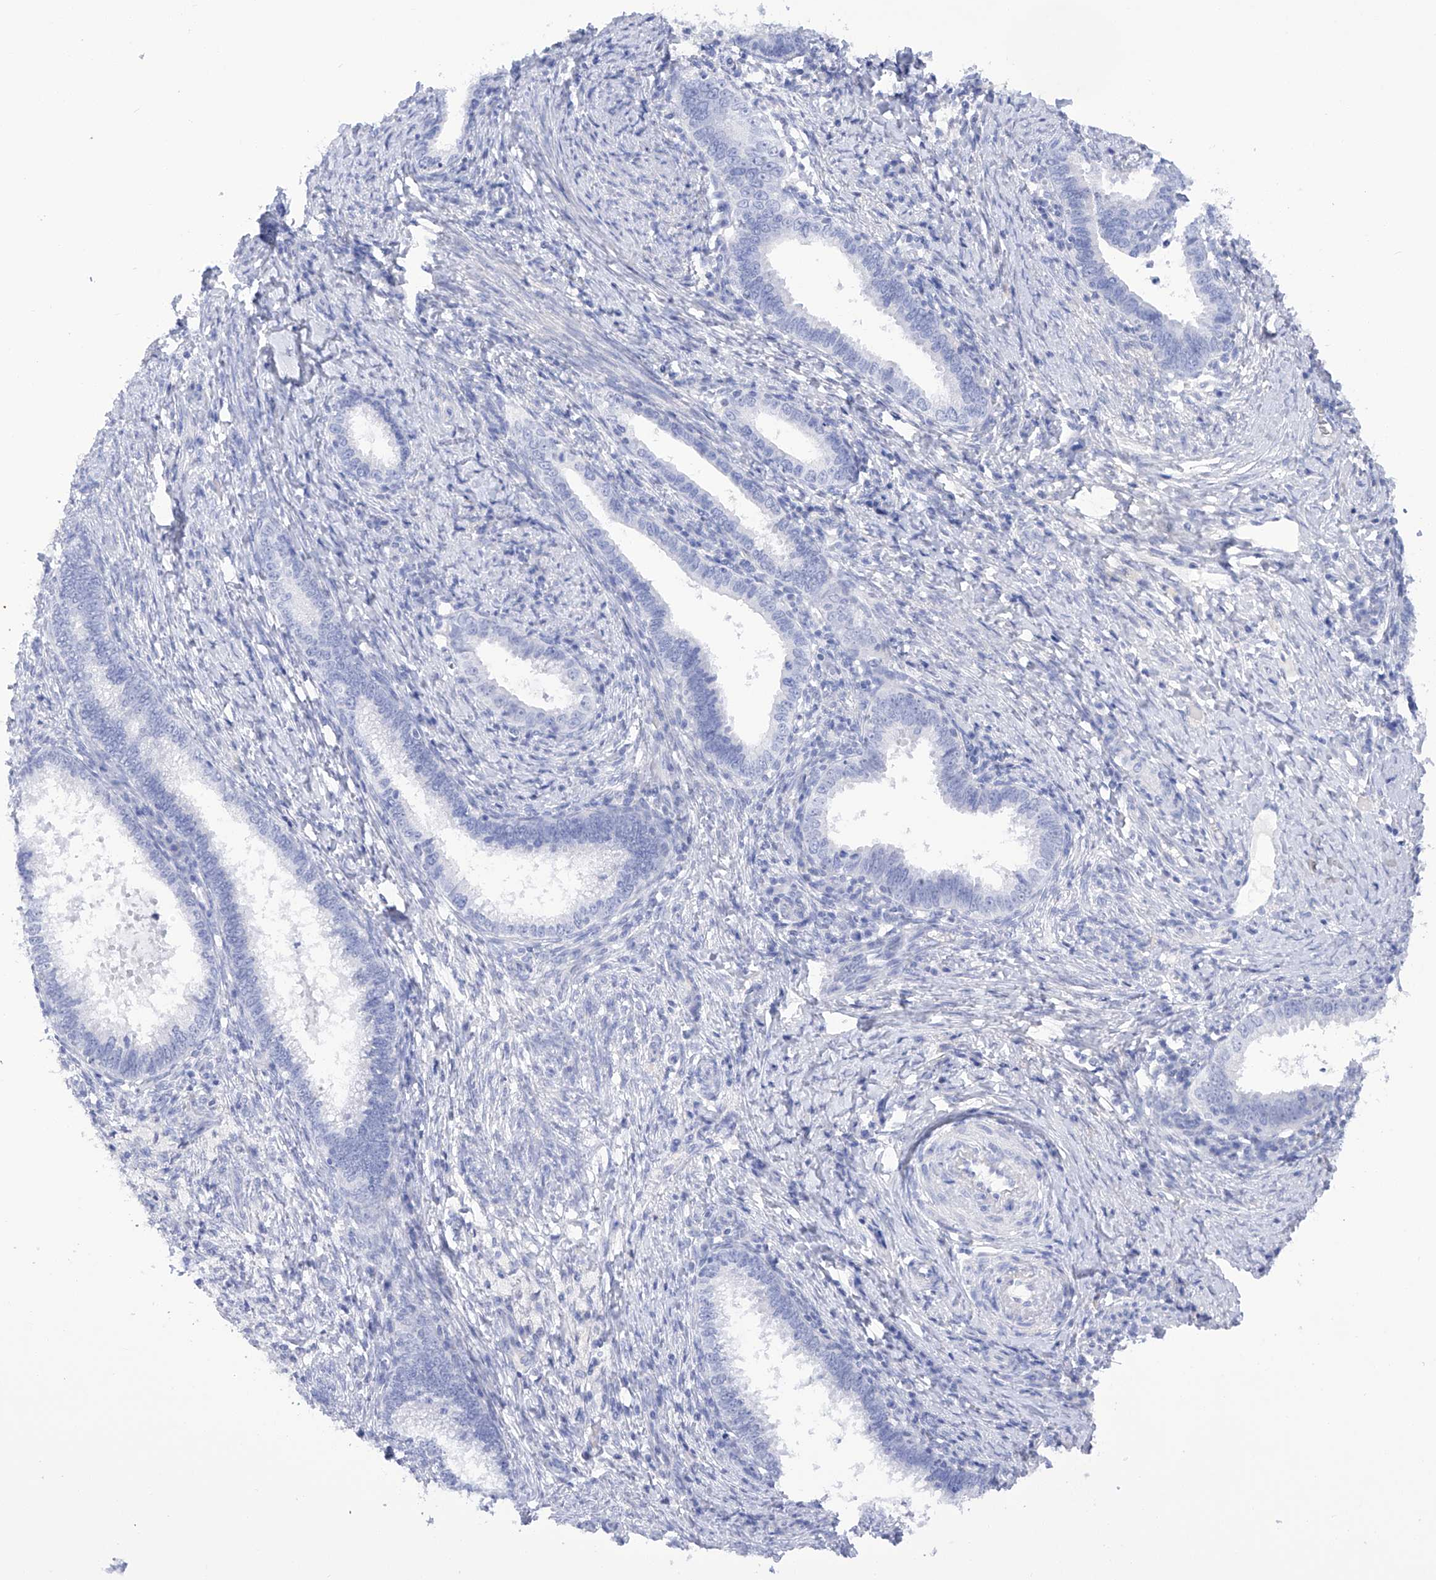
{"staining": {"intensity": "negative", "quantity": "none", "location": "none"}, "tissue": "cervical cancer", "cell_type": "Tumor cells", "image_type": "cancer", "snomed": [{"axis": "morphology", "description": "Adenocarcinoma, NOS"}, {"axis": "topography", "description": "Cervix"}], "caption": "An immunohistochemistry (IHC) micrograph of cervical cancer (adenocarcinoma) is shown. There is no staining in tumor cells of cervical cancer (adenocarcinoma).", "gene": "FLG", "patient": {"sex": "female", "age": 36}}